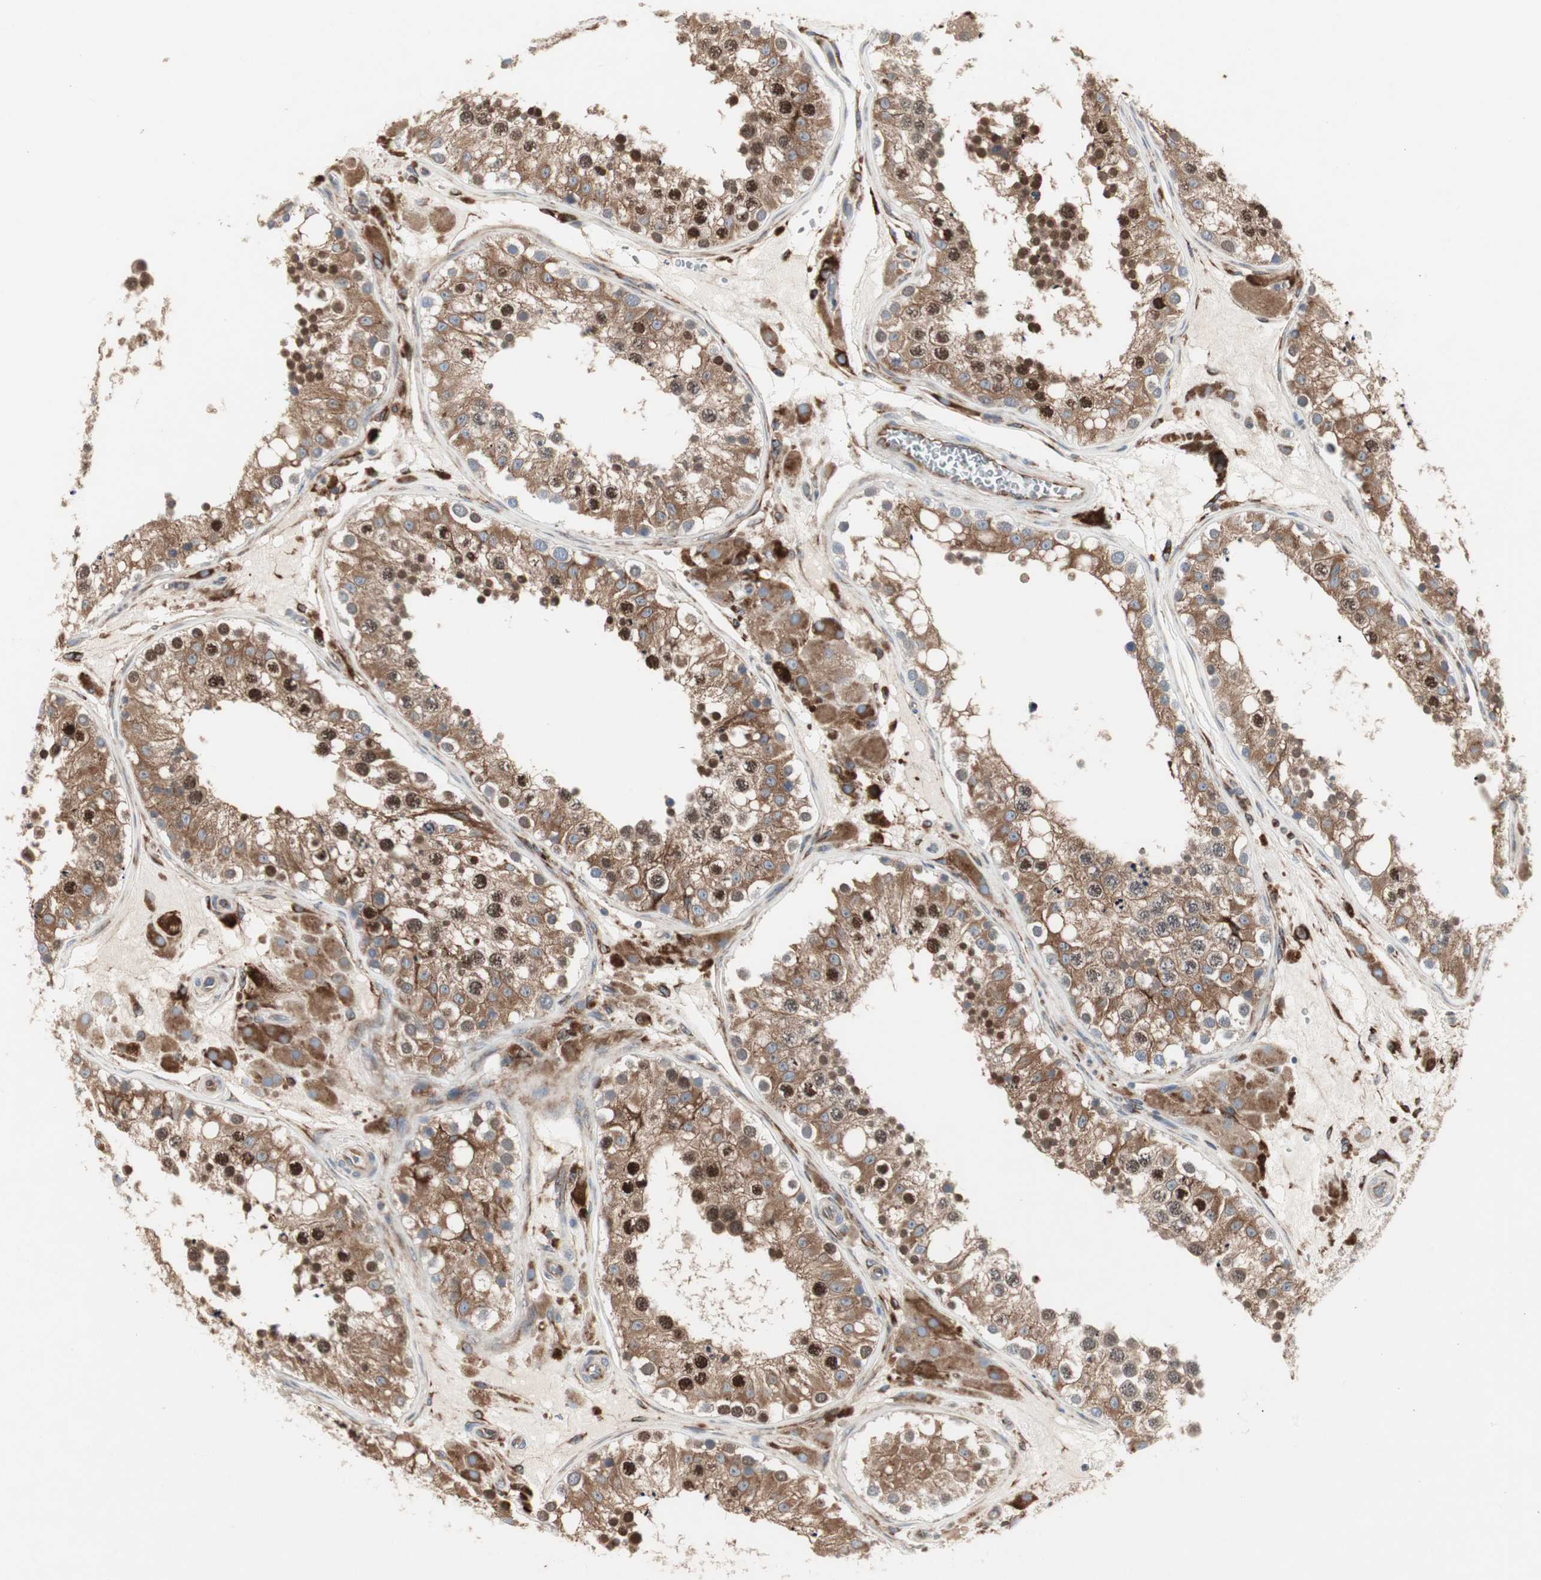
{"staining": {"intensity": "strong", "quantity": ">75%", "location": "cytoplasmic/membranous,nuclear"}, "tissue": "testis", "cell_type": "Cells in seminiferous ducts", "image_type": "normal", "snomed": [{"axis": "morphology", "description": "Normal tissue, NOS"}, {"axis": "topography", "description": "Testis"}], "caption": "This histopathology image displays normal testis stained with immunohistochemistry (IHC) to label a protein in brown. The cytoplasmic/membranous,nuclear of cells in seminiferous ducts show strong positivity for the protein. Nuclei are counter-stained blue.", "gene": "H6PD", "patient": {"sex": "male", "age": 26}}